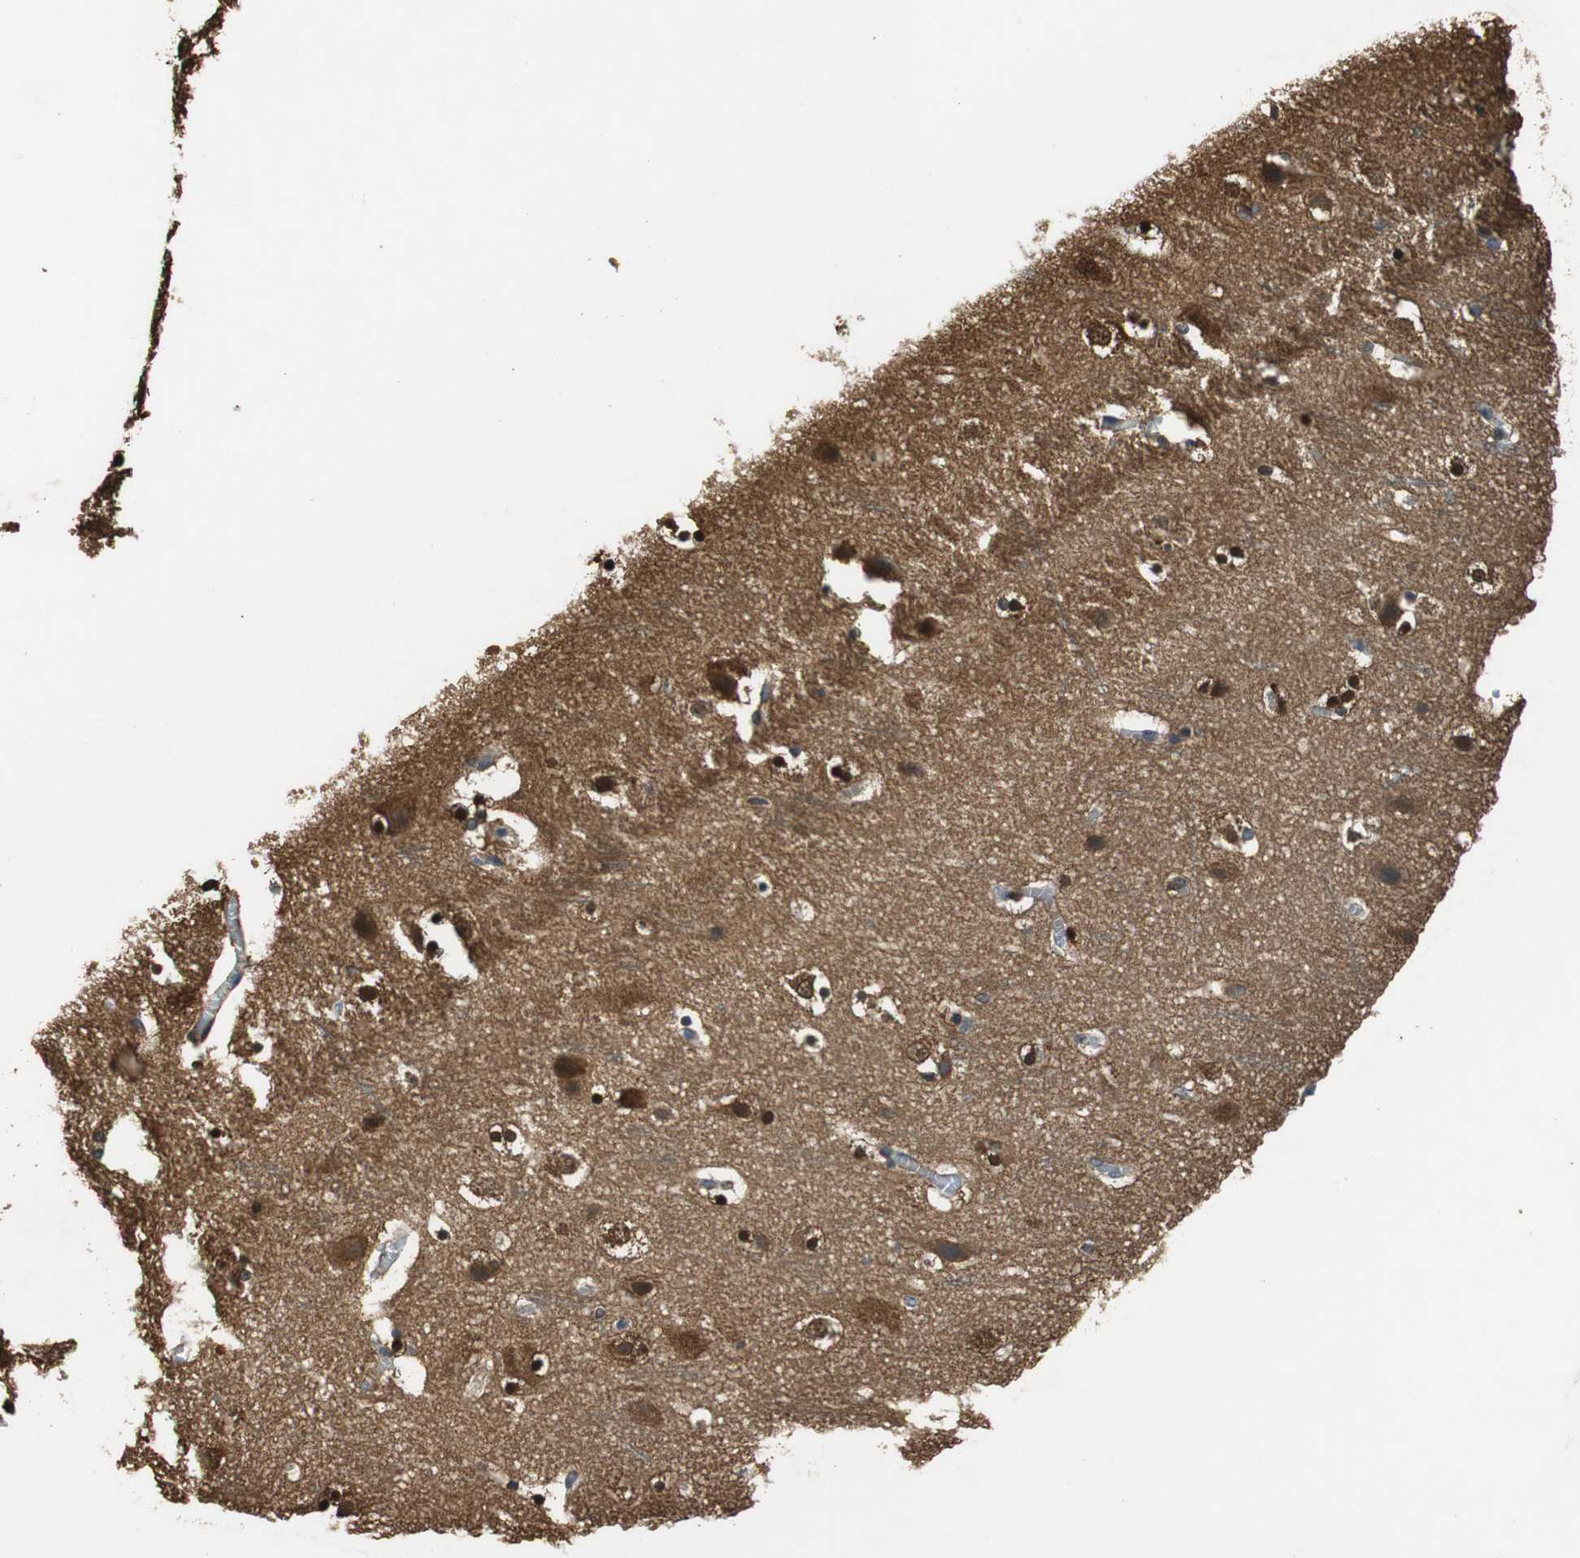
{"staining": {"intensity": "negative", "quantity": "none", "location": "none"}, "tissue": "cerebral cortex", "cell_type": "Endothelial cells", "image_type": "normal", "snomed": [{"axis": "morphology", "description": "Normal tissue, NOS"}, {"axis": "topography", "description": "Cerebral cortex"}], "caption": "The histopathology image exhibits no significant staining in endothelial cells of cerebral cortex.", "gene": "GSTK1", "patient": {"sex": "male", "age": 45}}